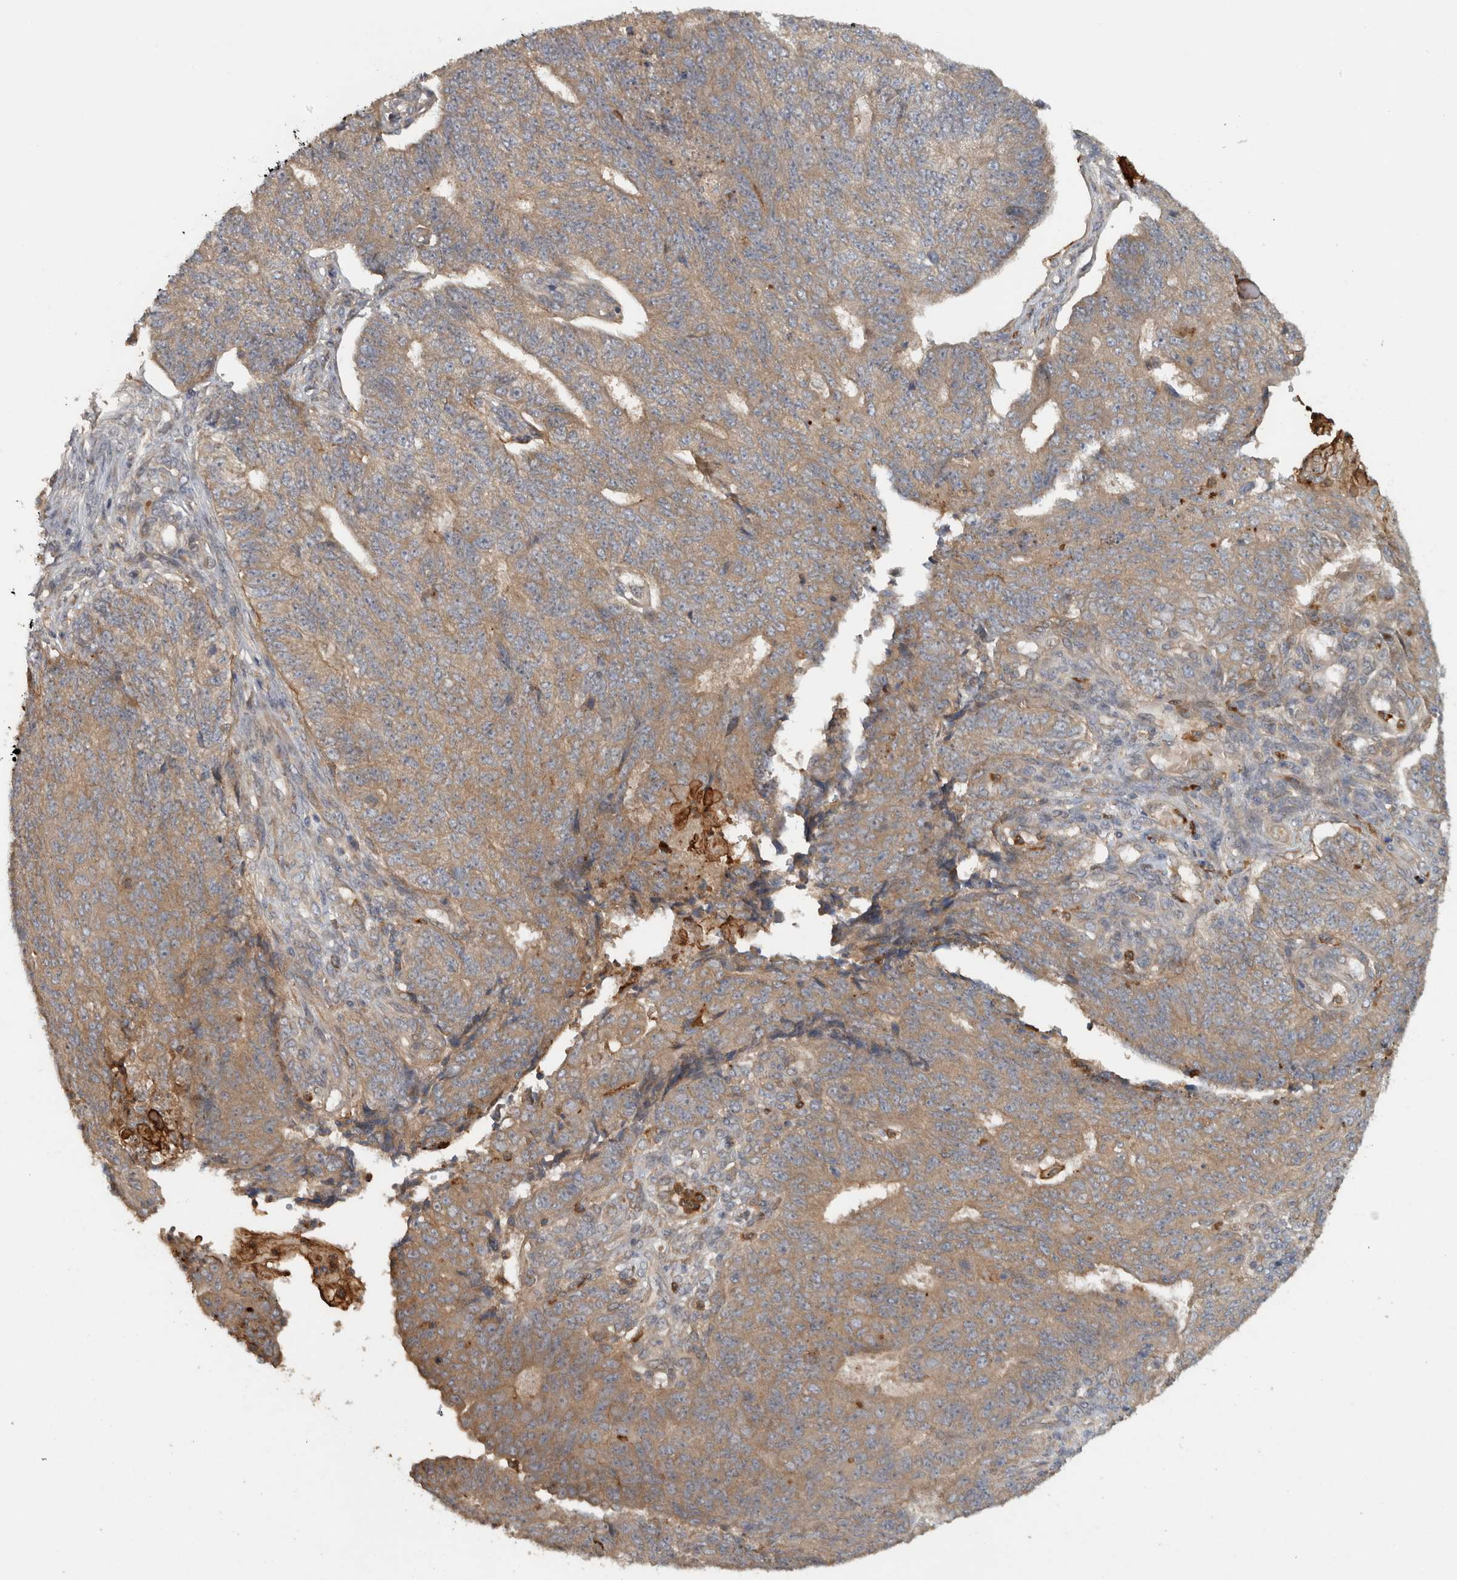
{"staining": {"intensity": "moderate", "quantity": ">75%", "location": "cytoplasmic/membranous"}, "tissue": "endometrial cancer", "cell_type": "Tumor cells", "image_type": "cancer", "snomed": [{"axis": "morphology", "description": "Adenocarcinoma, NOS"}, {"axis": "topography", "description": "Endometrium"}], "caption": "The photomicrograph shows immunohistochemical staining of endometrial cancer (adenocarcinoma). There is moderate cytoplasmic/membranous positivity is identified in about >75% of tumor cells.", "gene": "VEPH1", "patient": {"sex": "female", "age": 32}}